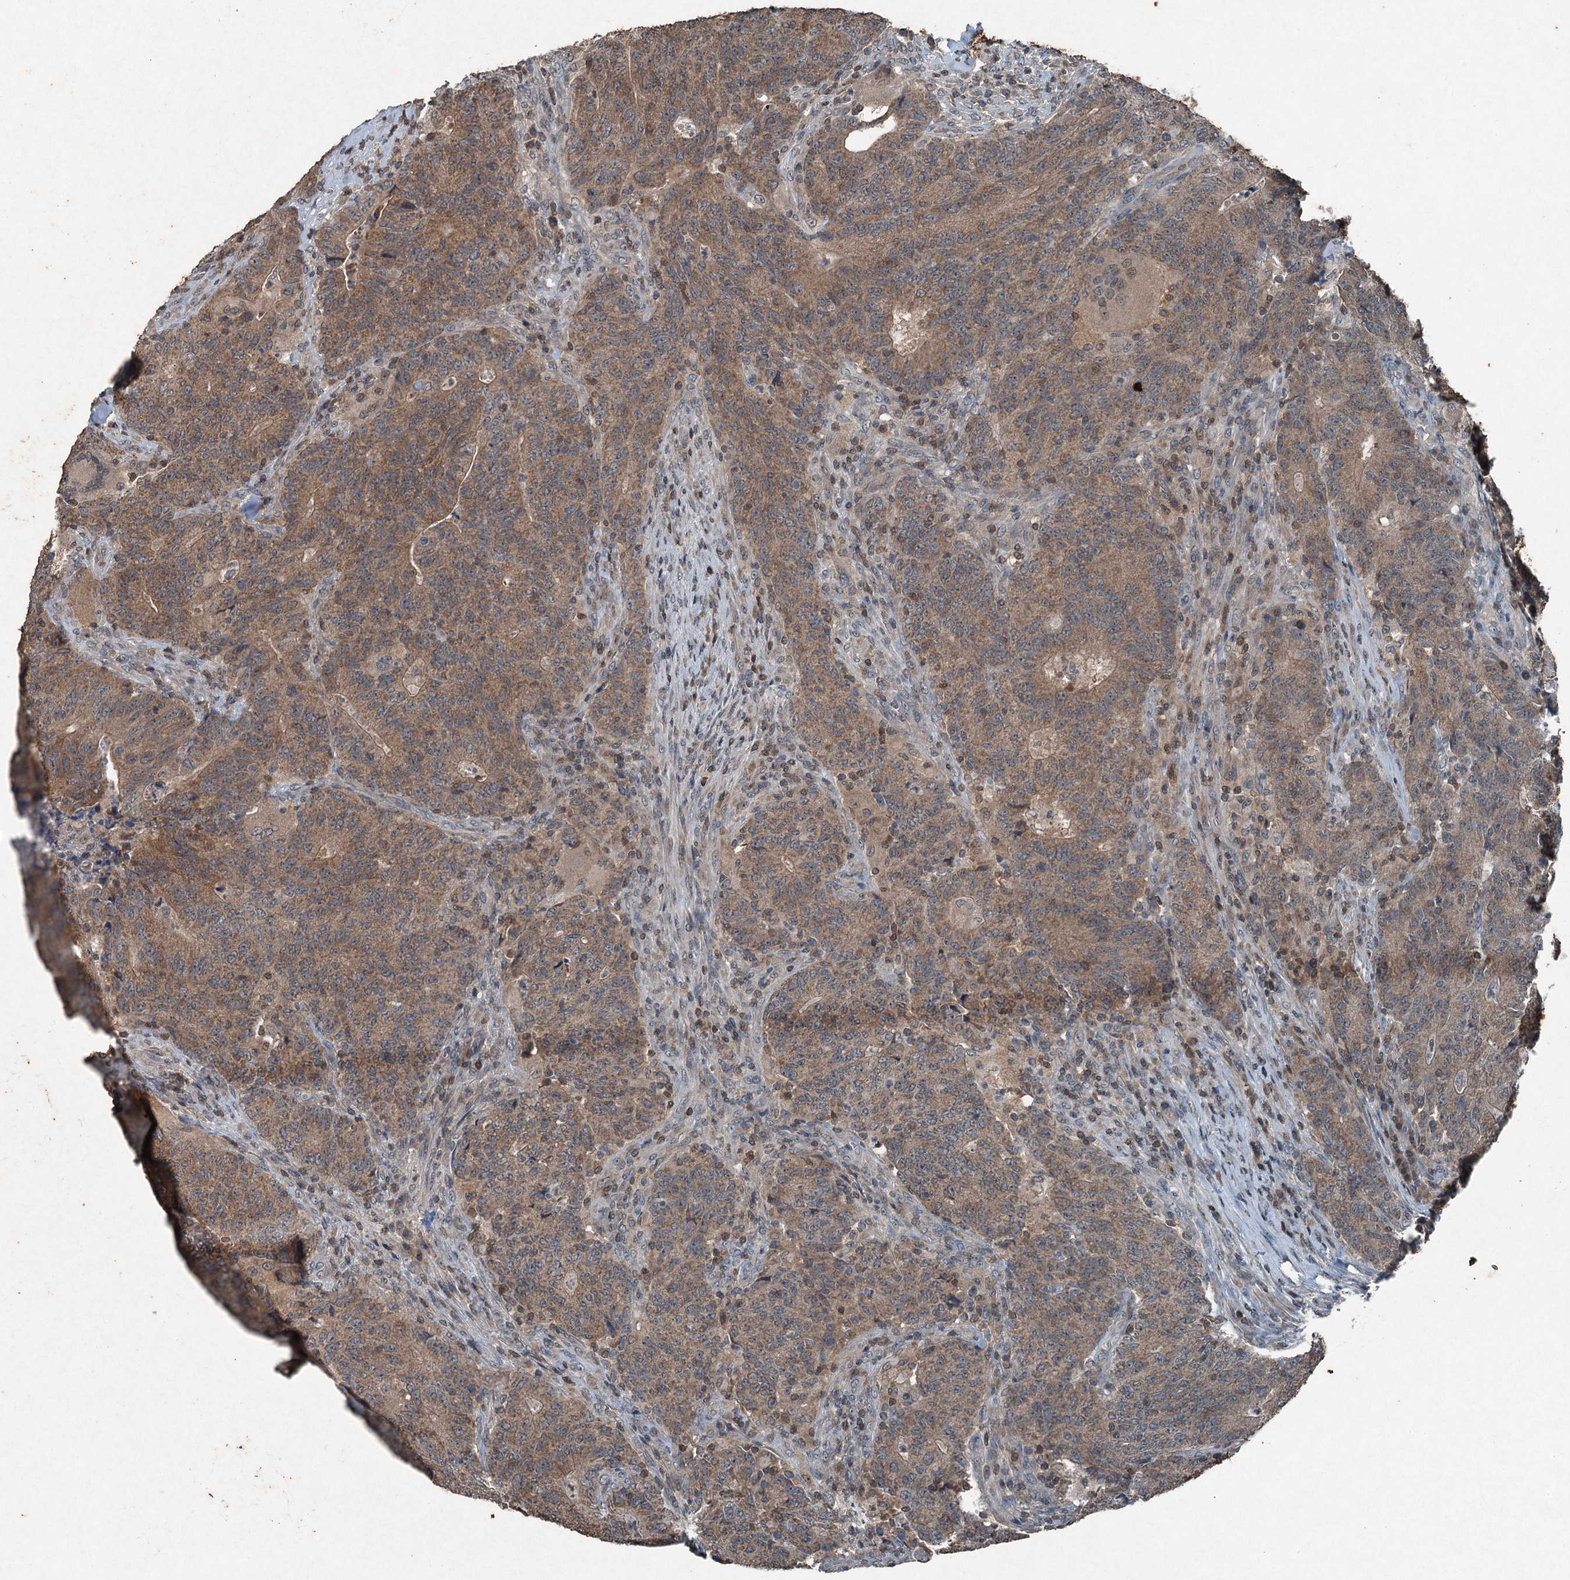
{"staining": {"intensity": "weak", "quantity": ">75%", "location": "cytoplasmic/membranous"}, "tissue": "colorectal cancer", "cell_type": "Tumor cells", "image_type": "cancer", "snomed": [{"axis": "morphology", "description": "Adenocarcinoma, NOS"}, {"axis": "topography", "description": "Colon"}], "caption": "Brown immunohistochemical staining in human colorectal cancer displays weak cytoplasmic/membranous expression in approximately >75% of tumor cells. (DAB IHC with brightfield microscopy, high magnification).", "gene": "TCTN1", "patient": {"sex": "female", "age": 75}}